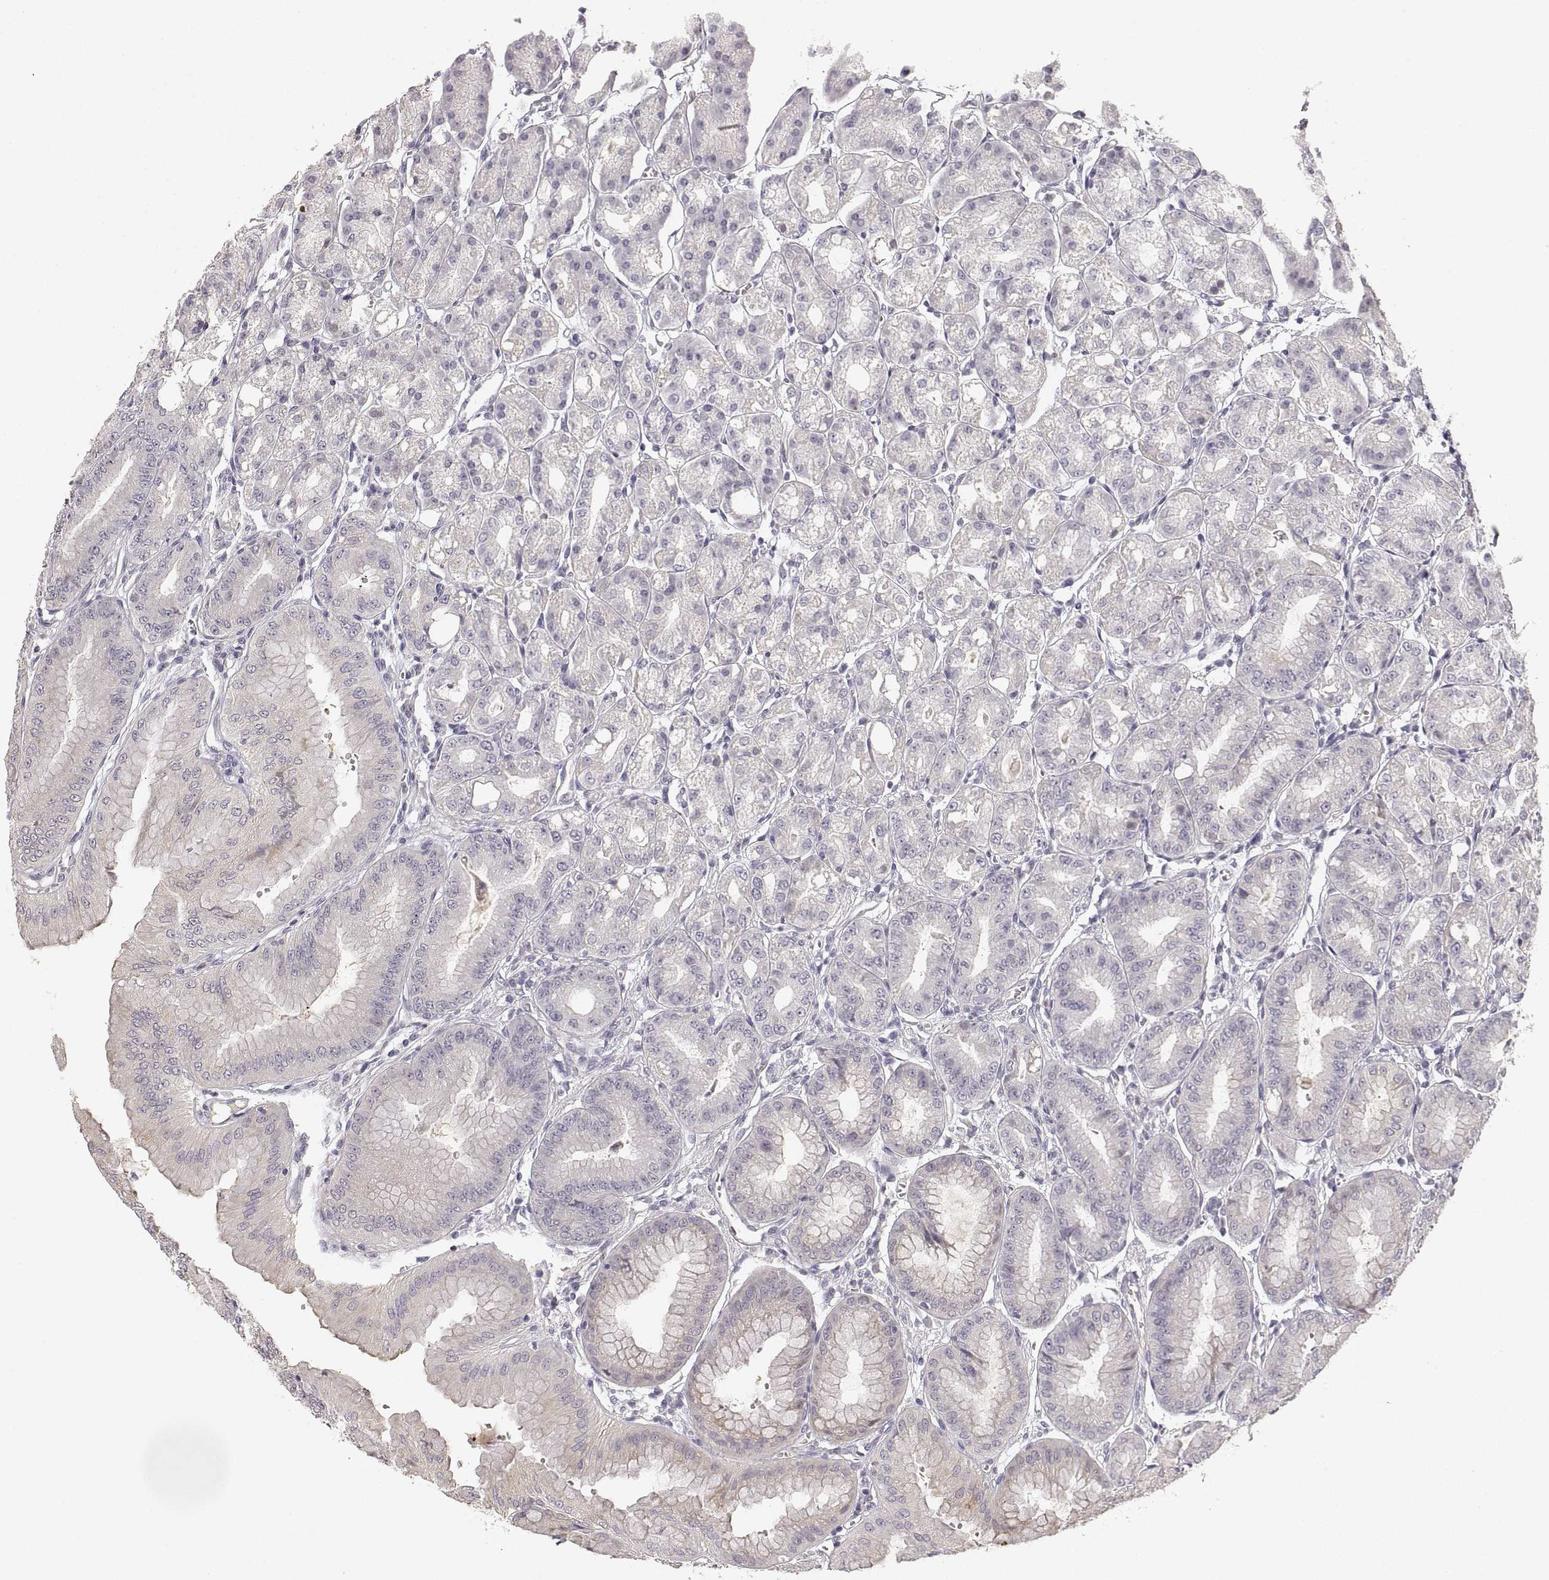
{"staining": {"intensity": "negative", "quantity": "none", "location": "none"}, "tissue": "stomach", "cell_type": "Glandular cells", "image_type": "normal", "snomed": [{"axis": "morphology", "description": "Normal tissue, NOS"}, {"axis": "topography", "description": "Stomach, lower"}], "caption": "Stomach was stained to show a protein in brown. There is no significant expression in glandular cells. Nuclei are stained in blue.", "gene": "RUNDC3A", "patient": {"sex": "male", "age": 71}}